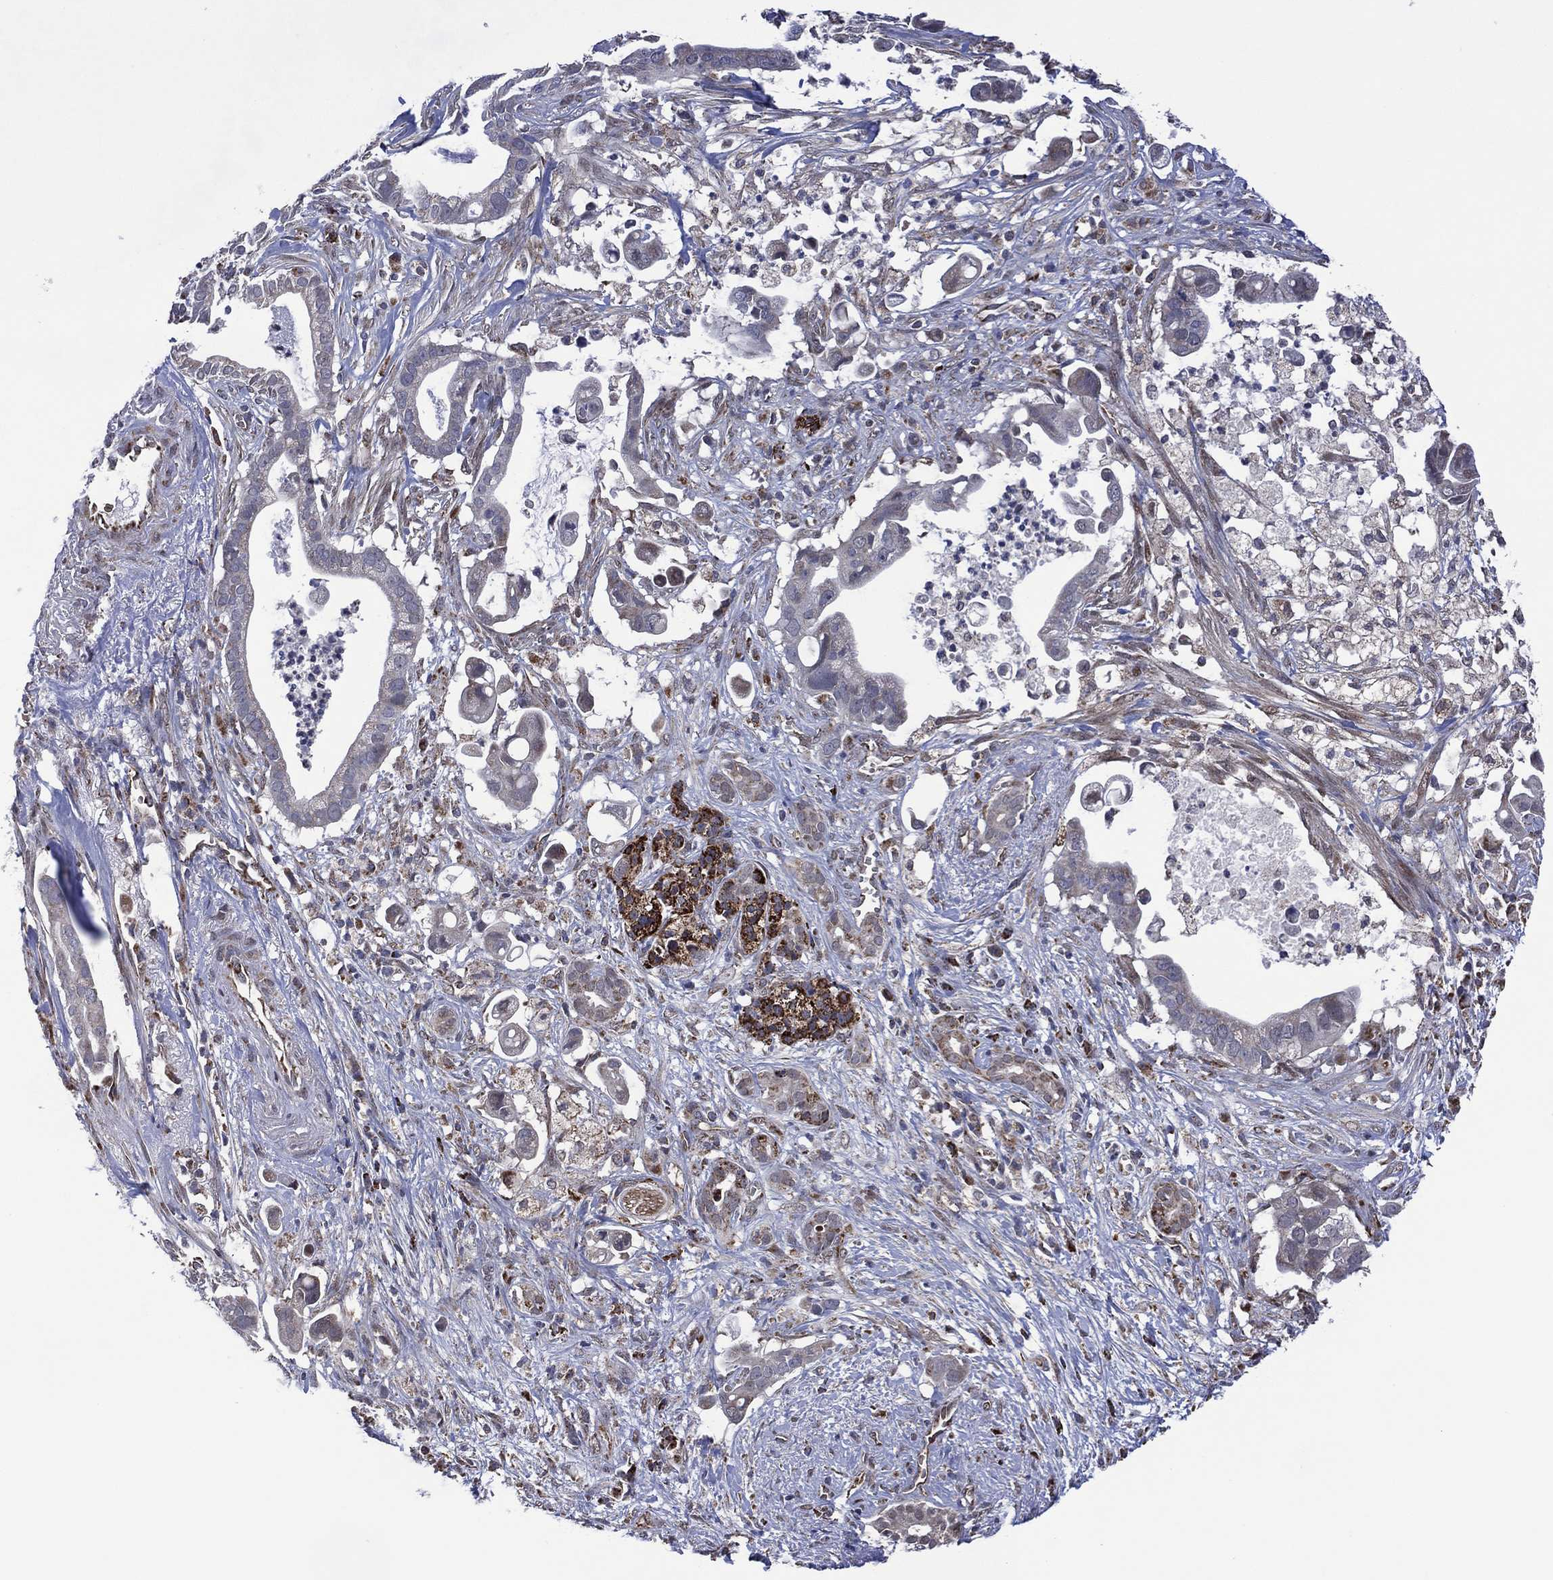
{"staining": {"intensity": "weak", "quantity": "25%-75%", "location": "cytoplasmic/membranous"}, "tissue": "pancreatic cancer", "cell_type": "Tumor cells", "image_type": "cancer", "snomed": [{"axis": "morphology", "description": "Adenocarcinoma, NOS"}, {"axis": "topography", "description": "Pancreas"}], "caption": "Immunohistochemical staining of pancreatic cancer (adenocarcinoma) displays low levels of weak cytoplasmic/membranous staining in approximately 25%-75% of tumor cells.", "gene": "HTD2", "patient": {"sex": "male", "age": 61}}